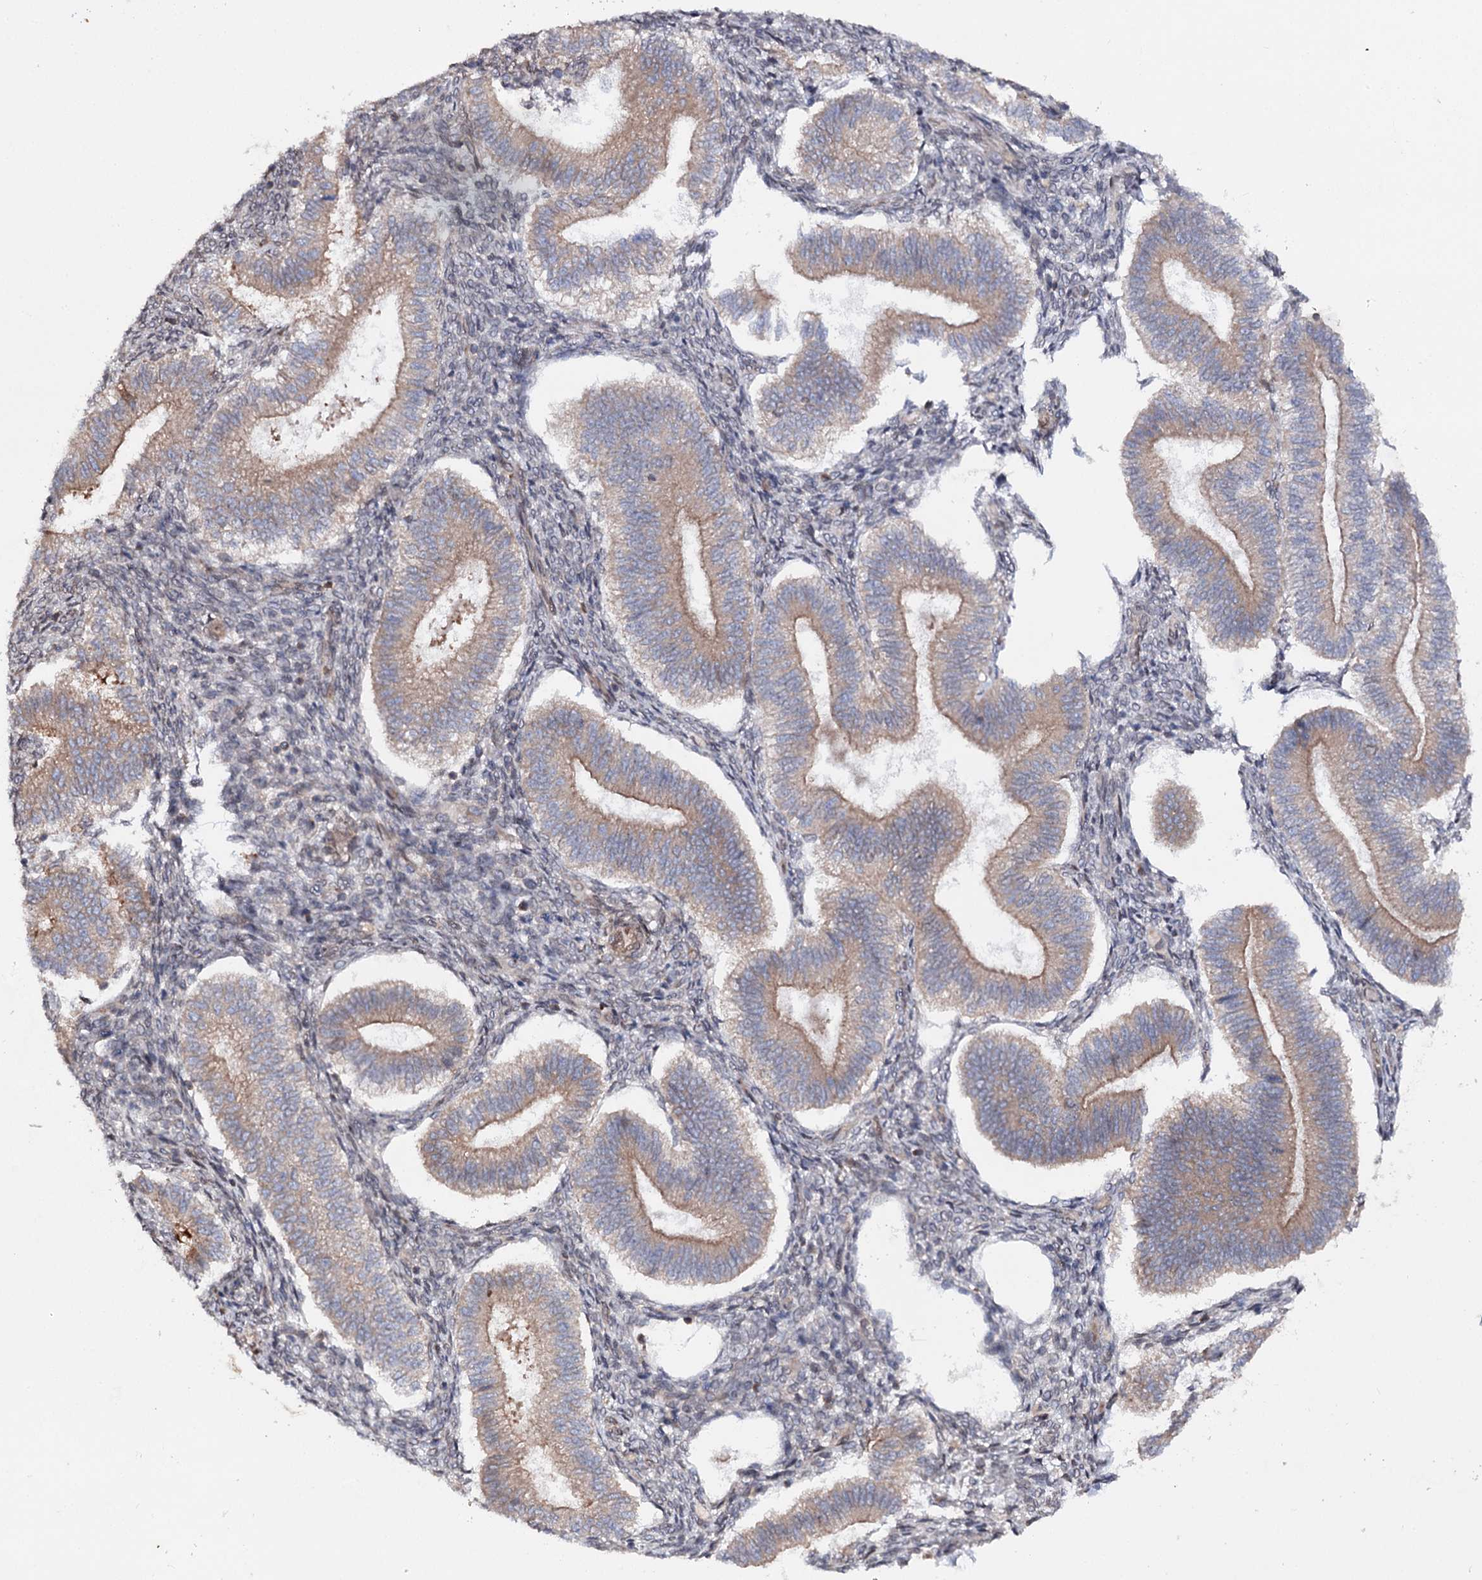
{"staining": {"intensity": "moderate", "quantity": "<25%", "location": "cytoplasmic/membranous"}, "tissue": "endometrium", "cell_type": "Cells in endometrial stroma", "image_type": "normal", "snomed": [{"axis": "morphology", "description": "Normal tissue, NOS"}, {"axis": "topography", "description": "Endometrium"}], "caption": "This photomicrograph shows normal endometrium stained with immunohistochemistry (IHC) to label a protein in brown. The cytoplasmic/membranous of cells in endometrial stroma show moderate positivity for the protein. Nuclei are counter-stained blue.", "gene": "FGFR1OP2", "patient": {"sex": "female", "age": 25}}